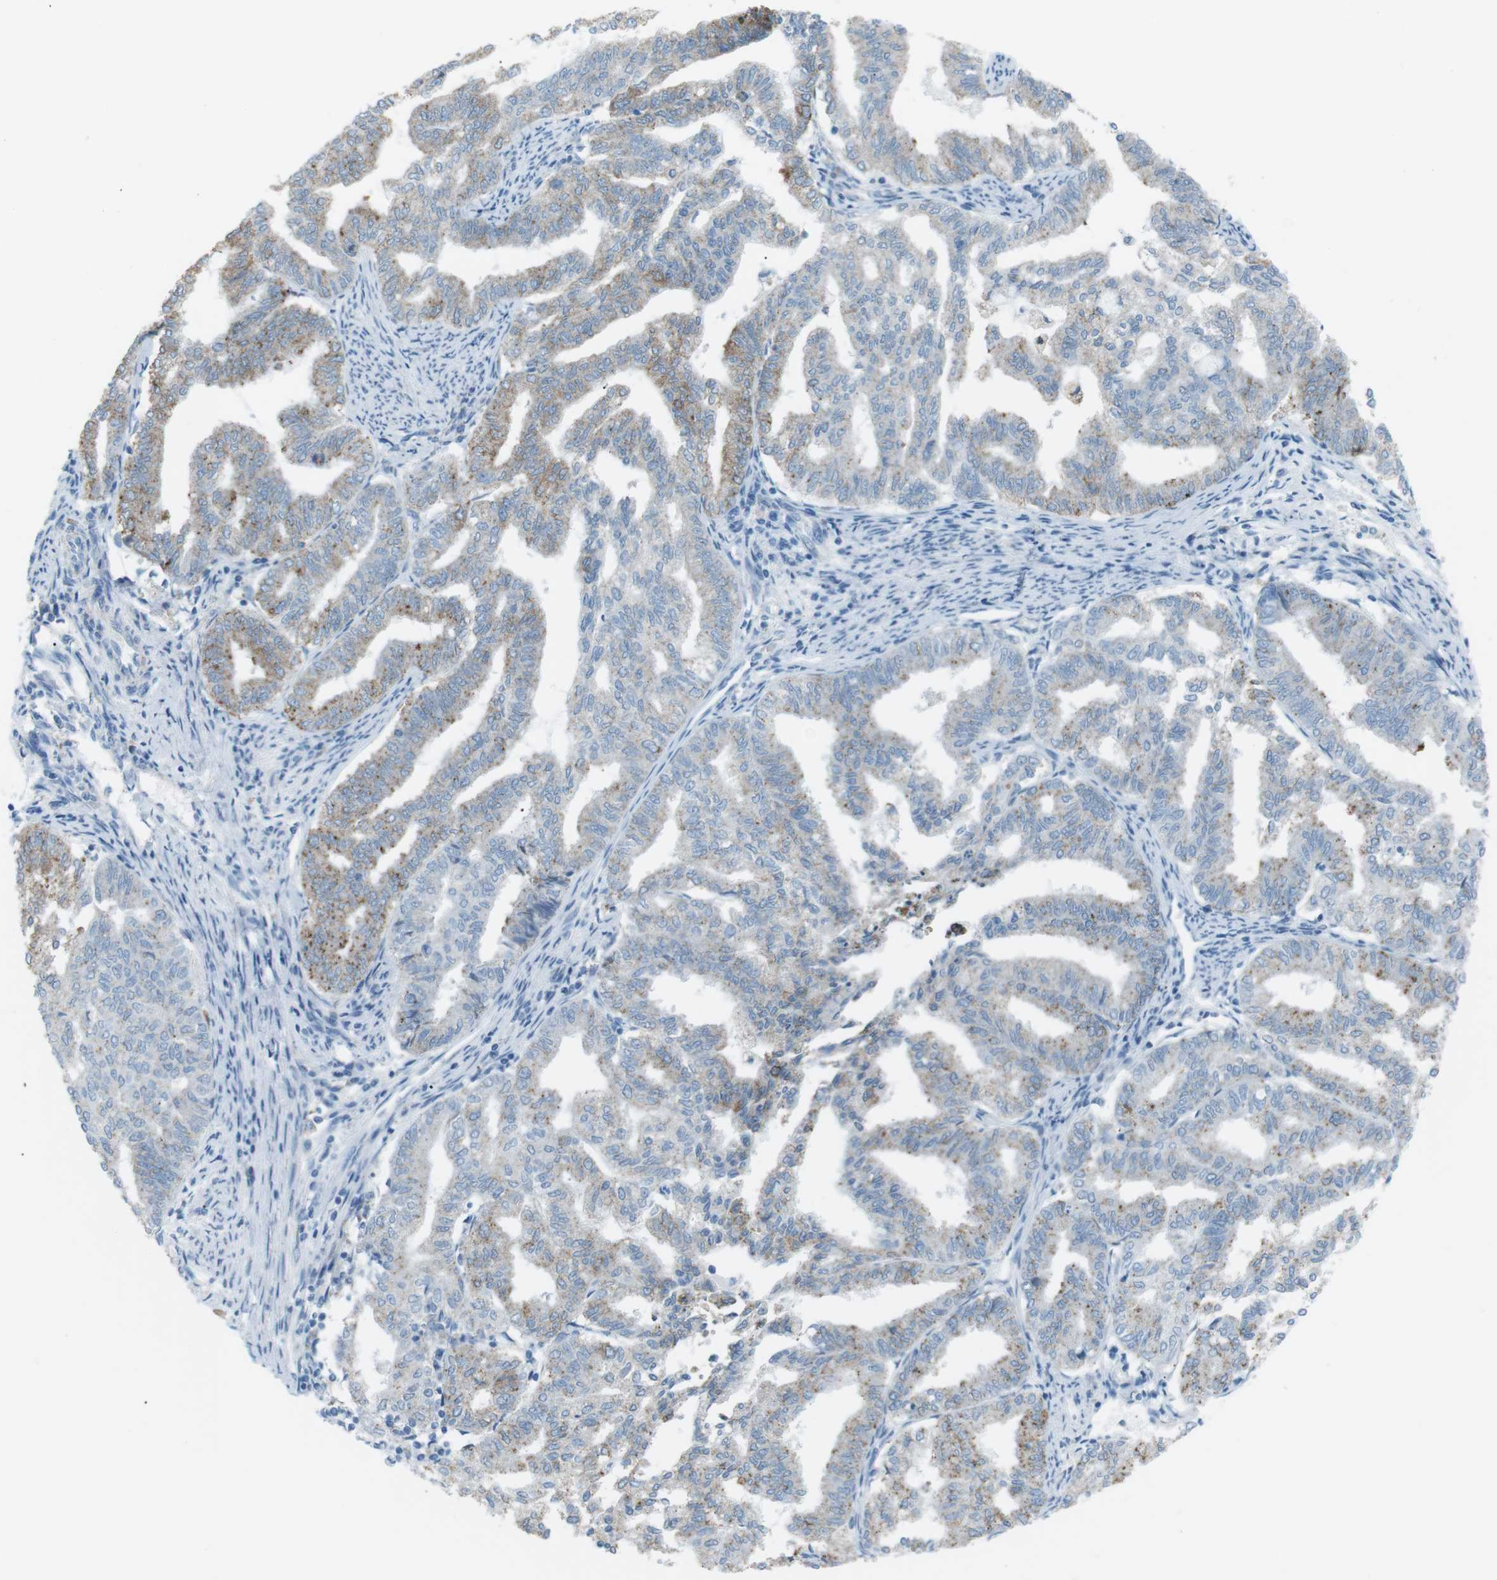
{"staining": {"intensity": "weak", "quantity": "25%-75%", "location": "cytoplasmic/membranous"}, "tissue": "endometrial cancer", "cell_type": "Tumor cells", "image_type": "cancer", "snomed": [{"axis": "morphology", "description": "Adenocarcinoma, NOS"}, {"axis": "topography", "description": "Endometrium"}], "caption": "Protein staining reveals weak cytoplasmic/membranous positivity in approximately 25%-75% of tumor cells in endometrial adenocarcinoma.", "gene": "VAMP1", "patient": {"sex": "female", "age": 79}}